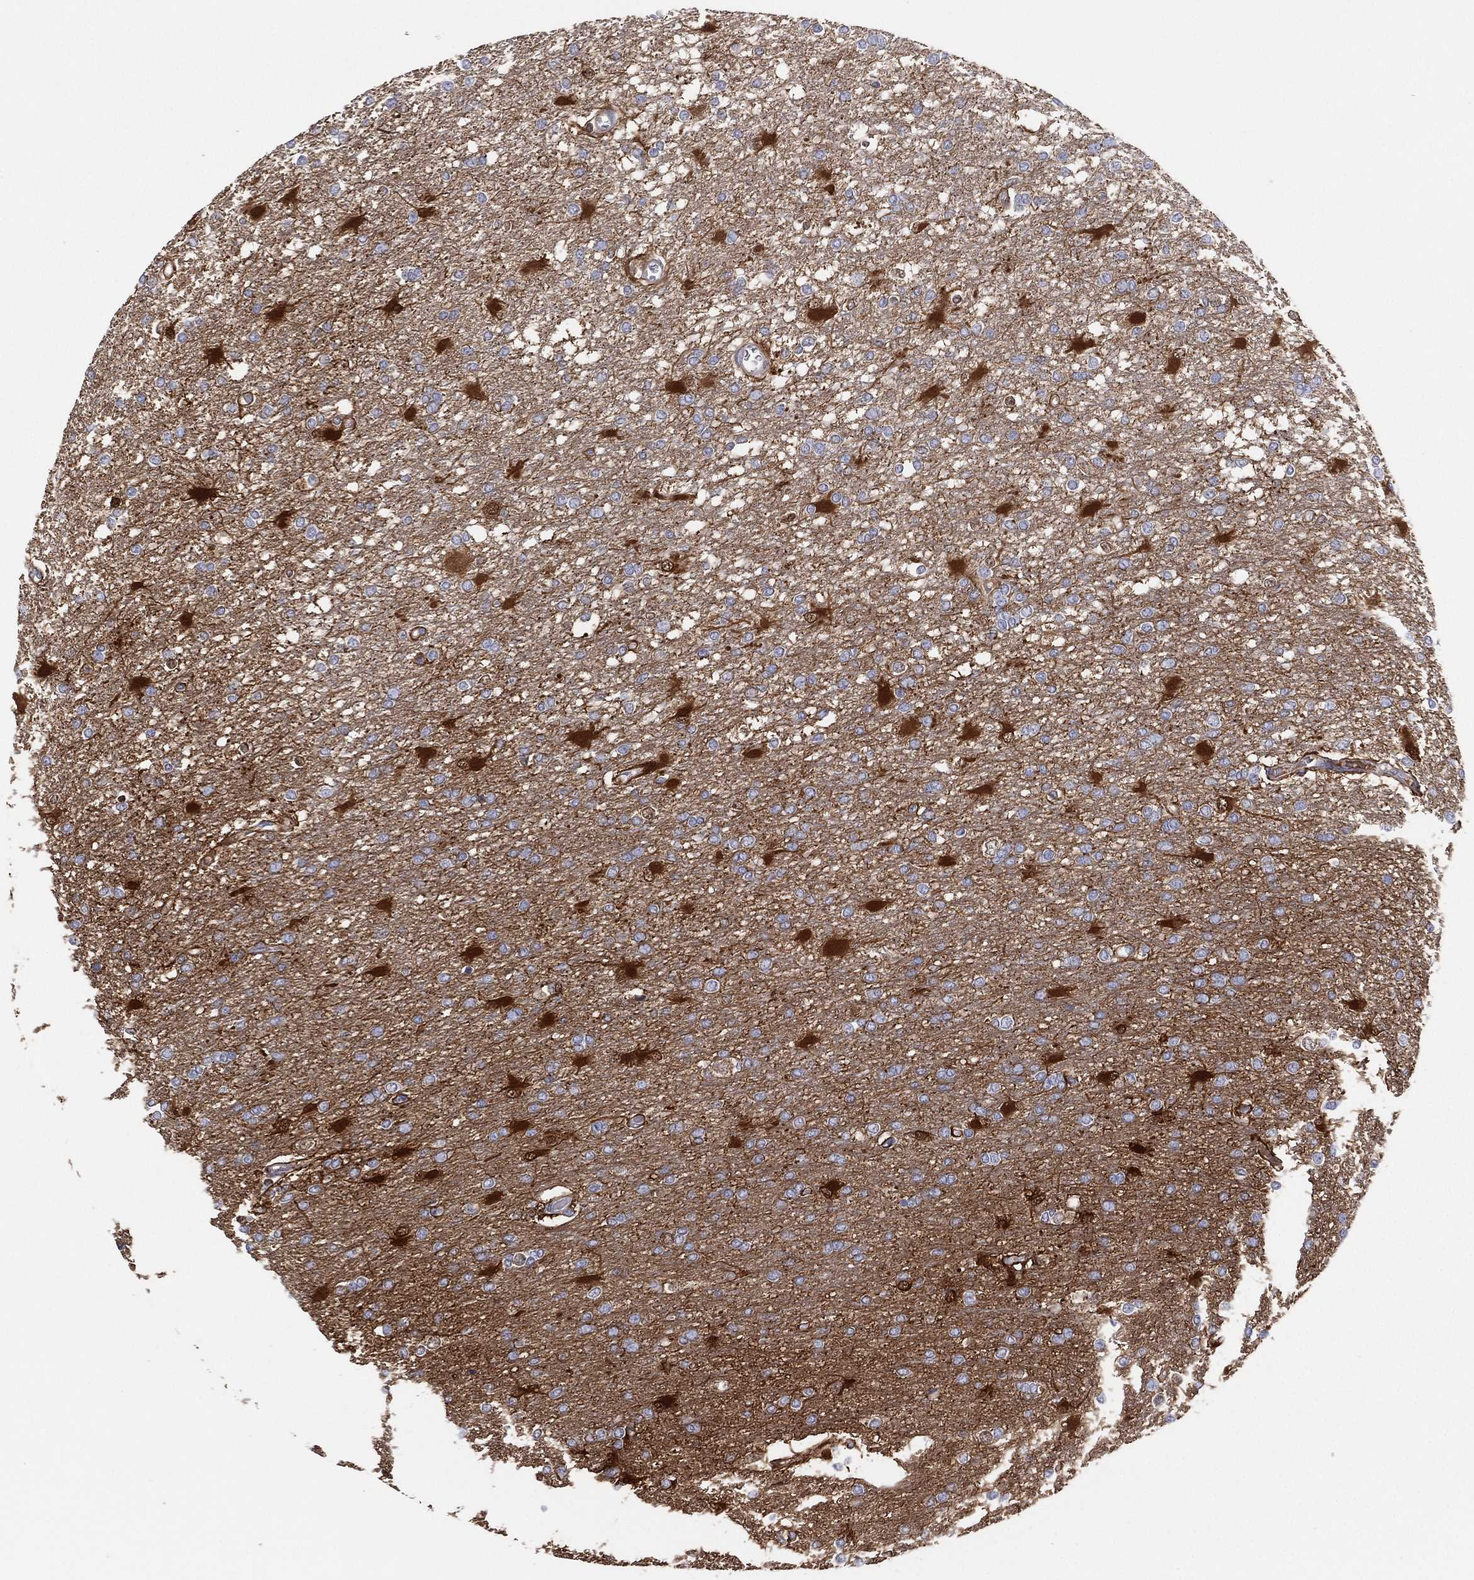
{"staining": {"intensity": "negative", "quantity": "none", "location": "none"}, "tissue": "glioma", "cell_type": "Tumor cells", "image_type": "cancer", "snomed": [{"axis": "morphology", "description": "Glioma, malignant, High grade"}, {"axis": "topography", "description": "Cerebral cortex"}], "caption": "The photomicrograph exhibits no significant staining in tumor cells of high-grade glioma (malignant).", "gene": "DDAH1", "patient": {"sex": "male", "age": 79}}